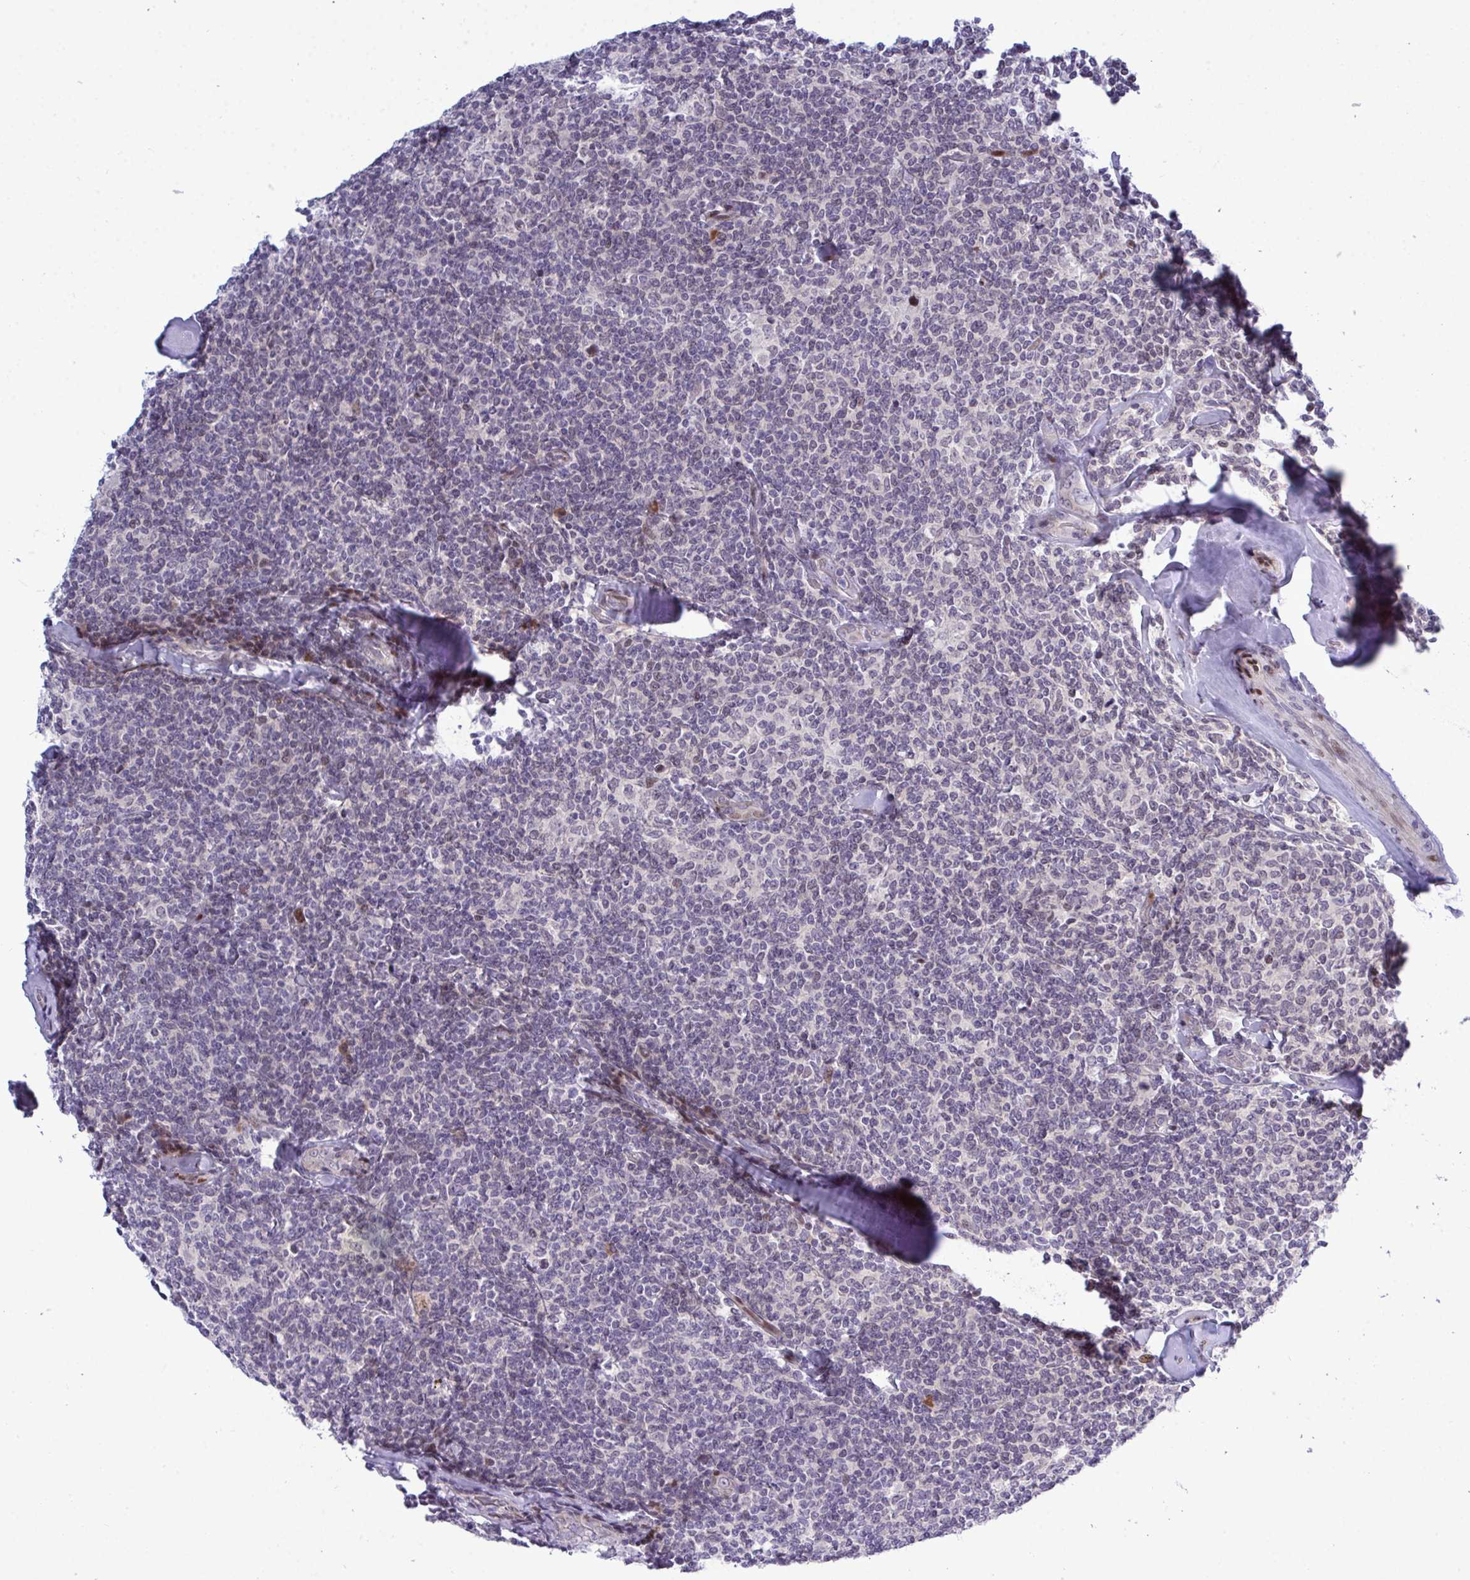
{"staining": {"intensity": "negative", "quantity": "none", "location": "none"}, "tissue": "lymphoma", "cell_type": "Tumor cells", "image_type": "cancer", "snomed": [{"axis": "morphology", "description": "Malignant lymphoma, non-Hodgkin's type, Low grade"}, {"axis": "topography", "description": "Lymph node"}], "caption": "Tumor cells are negative for brown protein staining in malignant lymphoma, non-Hodgkin's type (low-grade). (DAB (3,3'-diaminobenzidine) immunohistochemistry visualized using brightfield microscopy, high magnification).", "gene": "TAB1", "patient": {"sex": "female", "age": 56}}